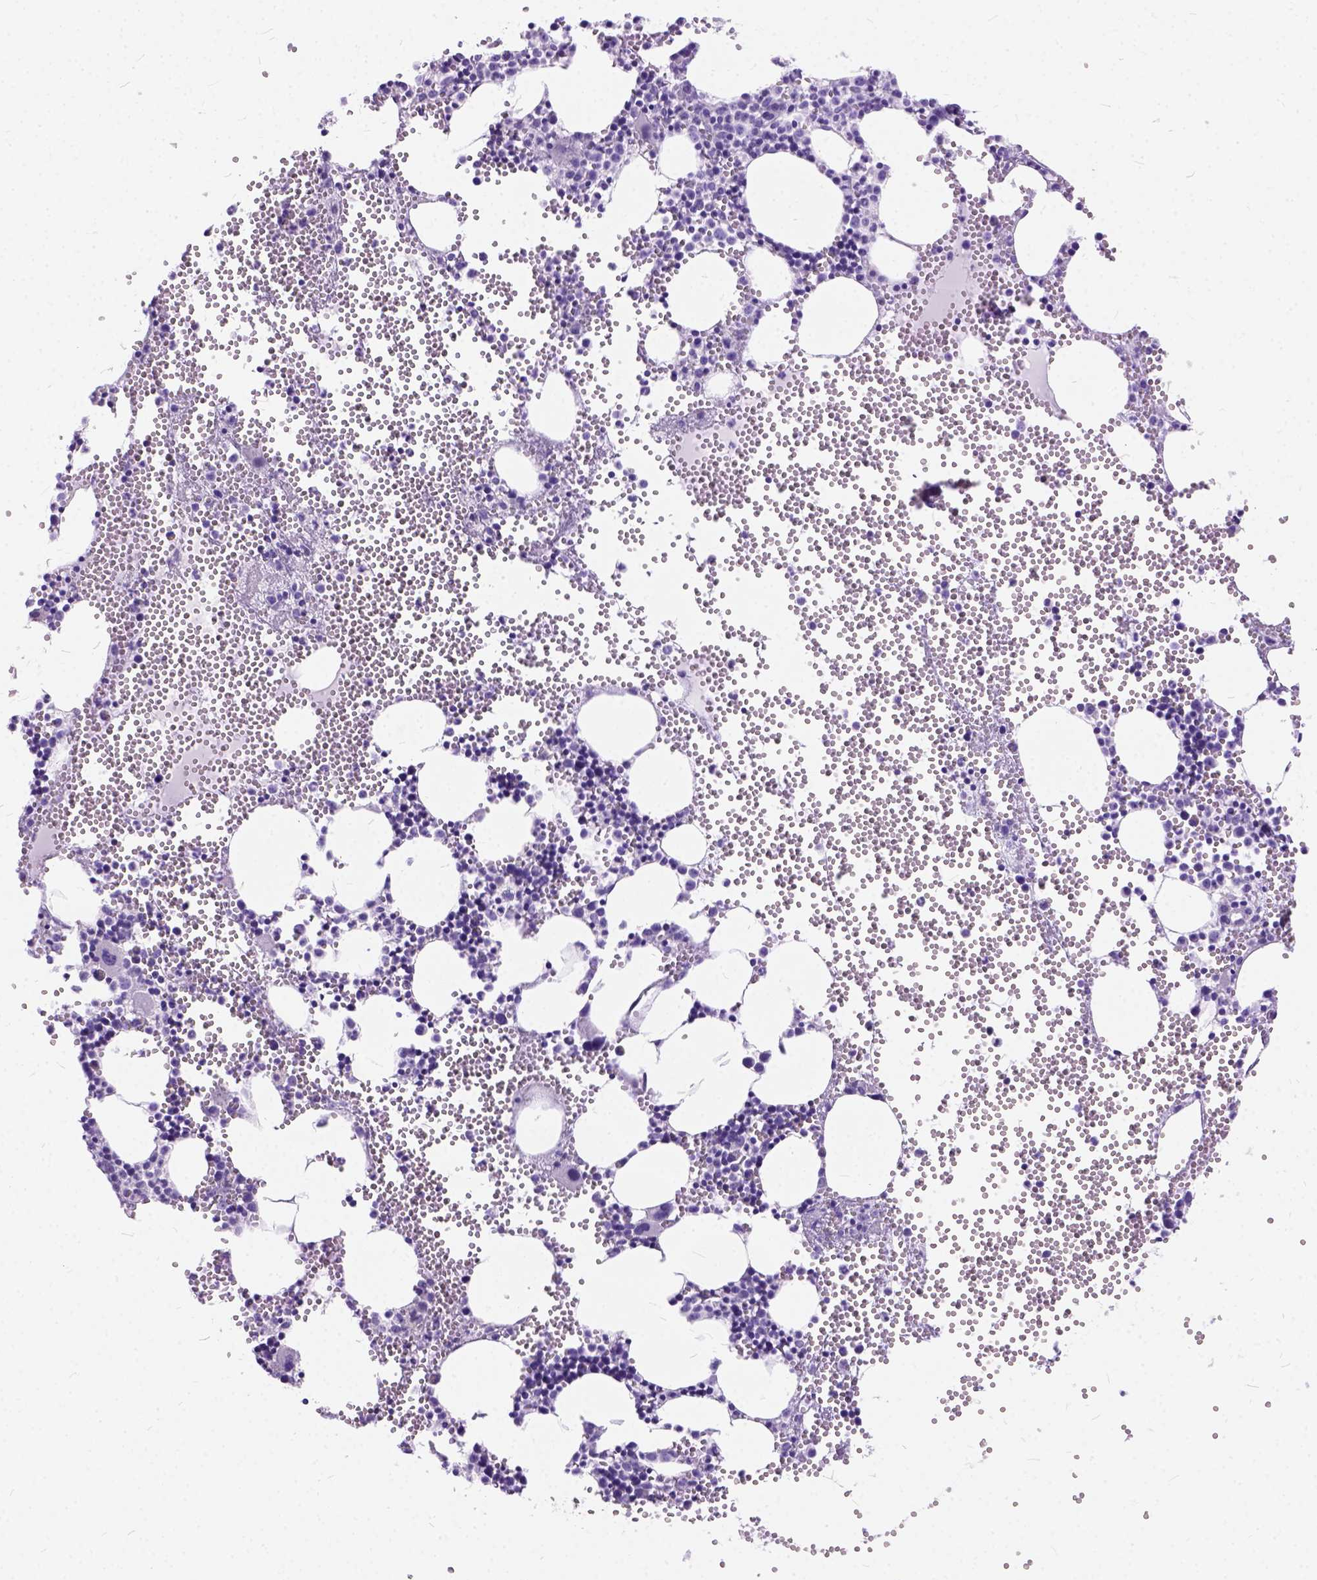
{"staining": {"intensity": "negative", "quantity": "none", "location": "none"}, "tissue": "bone marrow", "cell_type": "Hematopoietic cells", "image_type": "normal", "snomed": [{"axis": "morphology", "description": "Normal tissue, NOS"}, {"axis": "topography", "description": "Bone marrow"}], "caption": "Immunohistochemistry (IHC) of normal human bone marrow reveals no staining in hematopoietic cells.", "gene": "C1QTNF3", "patient": {"sex": "male", "age": 89}}